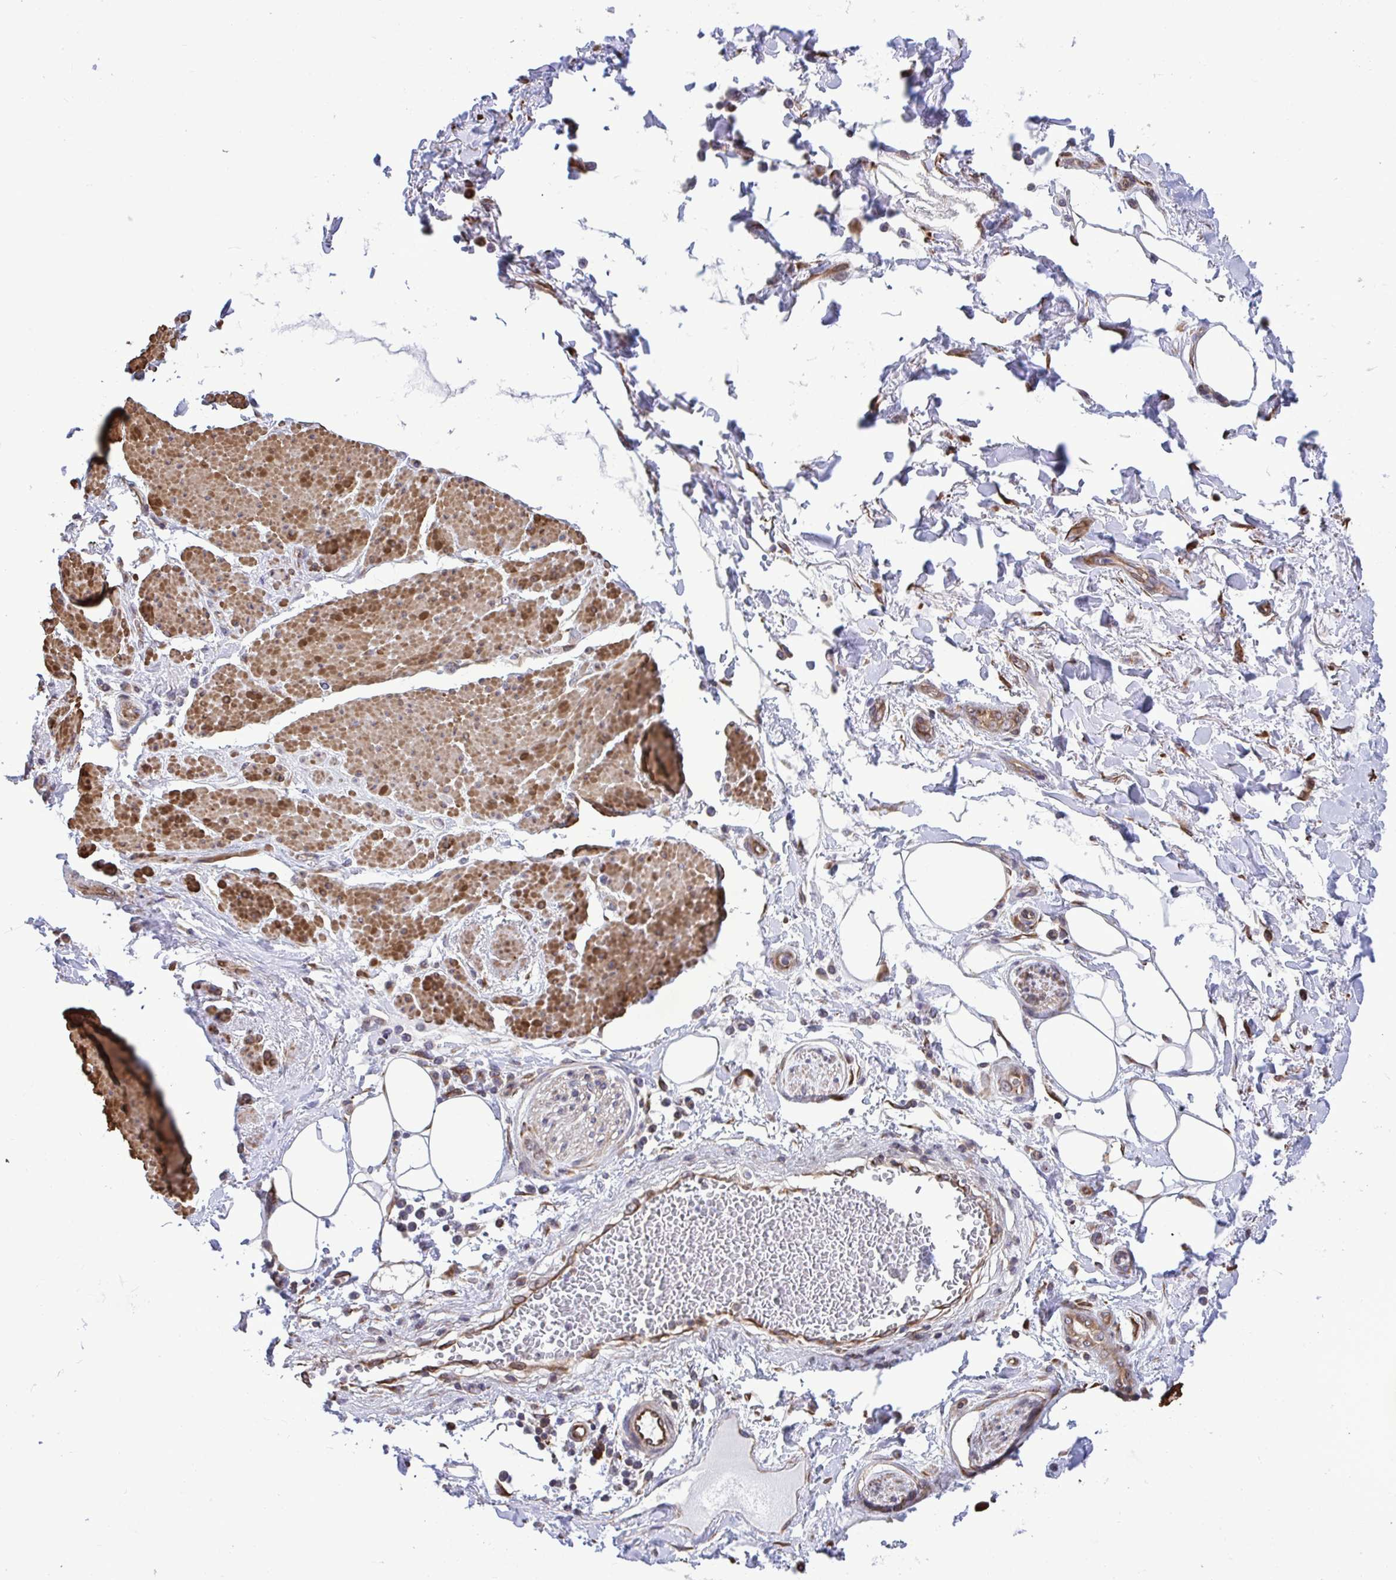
{"staining": {"intensity": "negative", "quantity": "none", "location": "none"}, "tissue": "adipose tissue", "cell_type": "Adipocytes", "image_type": "normal", "snomed": [{"axis": "morphology", "description": "Normal tissue, NOS"}, {"axis": "topography", "description": "Vagina"}, {"axis": "topography", "description": "Peripheral nerve tissue"}], "caption": "An image of adipose tissue stained for a protein demonstrates no brown staining in adipocytes. (Stains: DAB (3,3'-diaminobenzidine) IHC with hematoxylin counter stain, Microscopy: brightfield microscopy at high magnification).", "gene": "RPS15", "patient": {"sex": "female", "age": 71}}